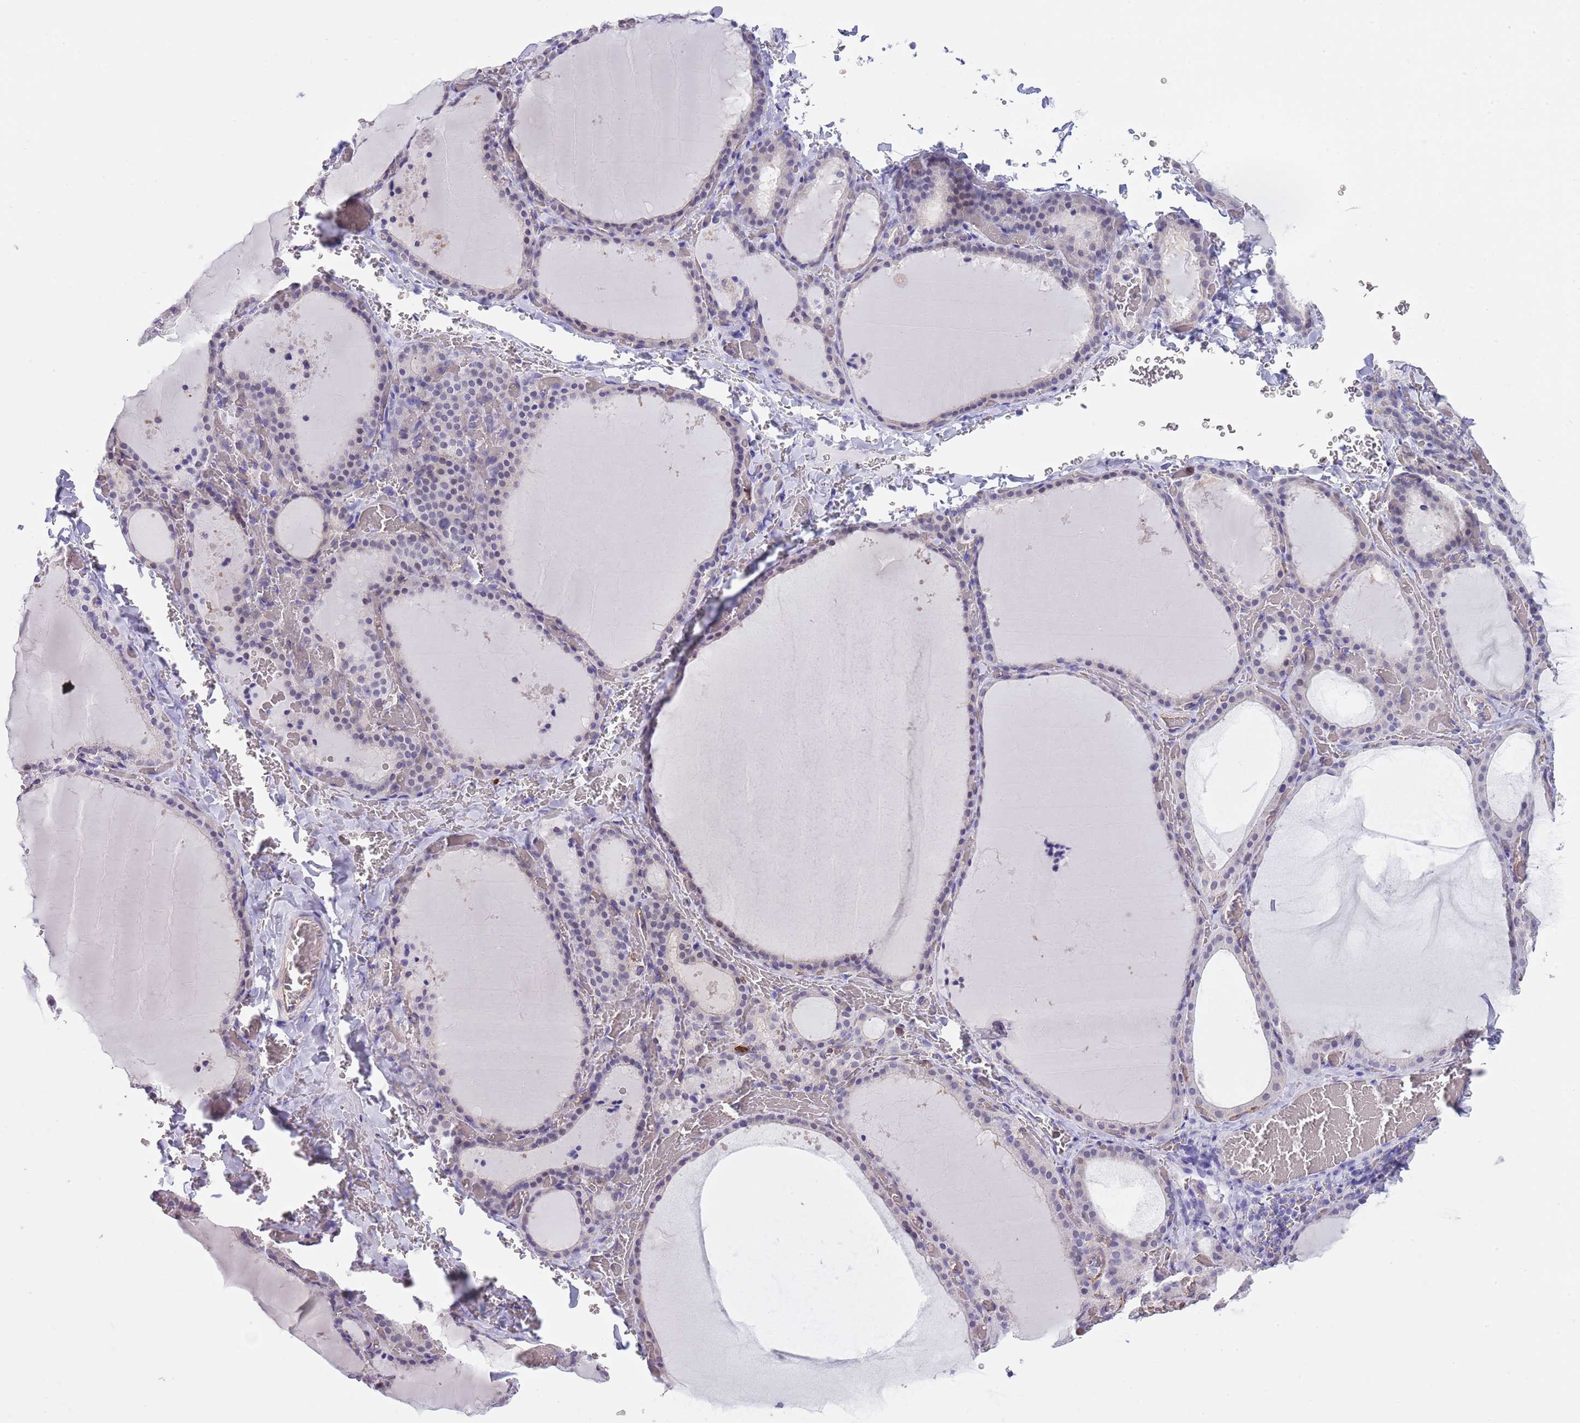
{"staining": {"intensity": "negative", "quantity": "none", "location": "none"}, "tissue": "thyroid gland", "cell_type": "Glandular cells", "image_type": "normal", "snomed": [{"axis": "morphology", "description": "Normal tissue, NOS"}, {"axis": "topography", "description": "Thyroid gland"}], "caption": "Immunohistochemical staining of normal thyroid gland reveals no significant expression in glandular cells. (Stains: DAB IHC with hematoxylin counter stain, Microscopy: brightfield microscopy at high magnification).", "gene": "TSGA13", "patient": {"sex": "female", "age": 39}}